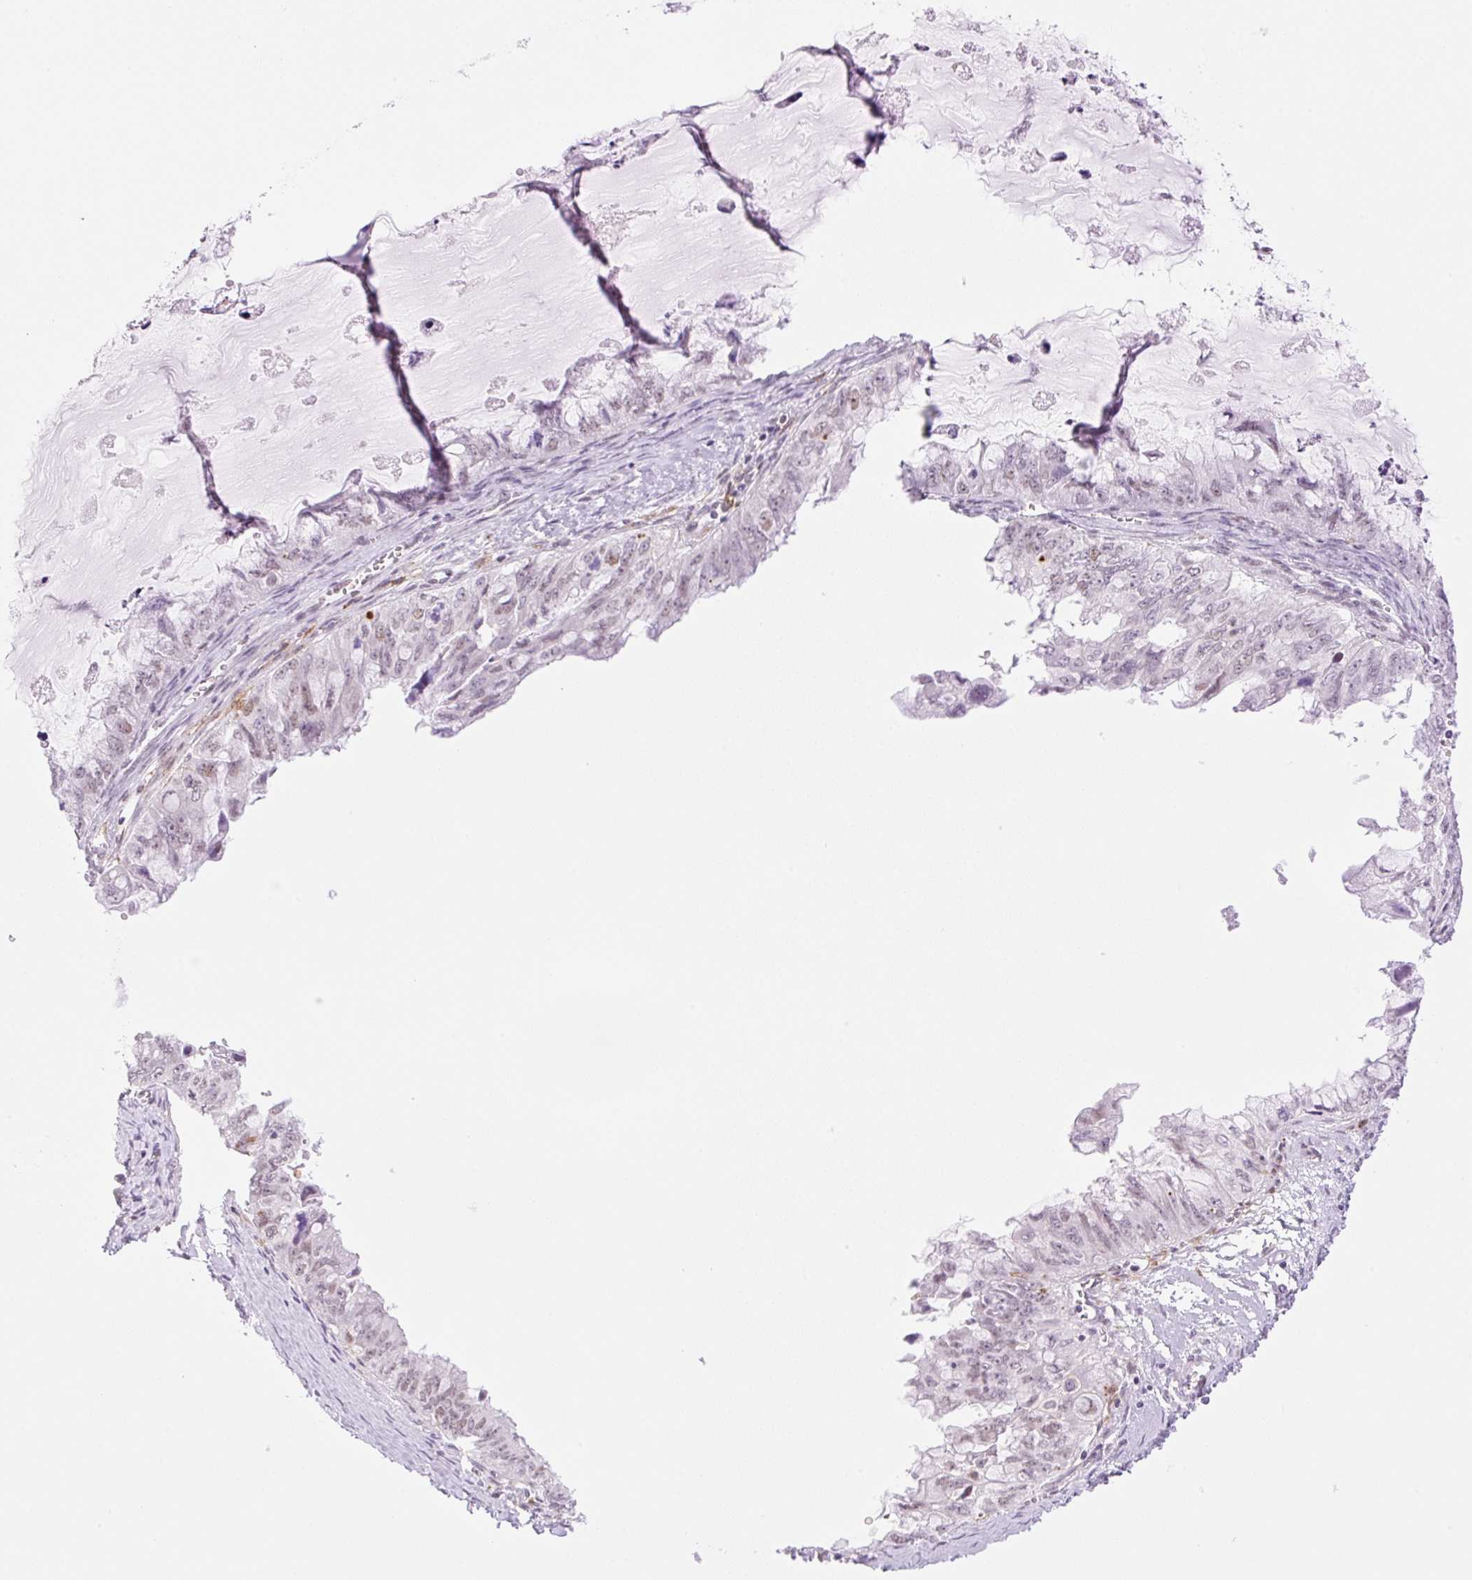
{"staining": {"intensity": "weak", "quantity": "25%-75%", "location": "nuclear"}, "tissue": "ovarian cancer", "cell_type": "Tumor cells", "image_type": "cancer", "snomed": [{"axis": "morphology", "description": "Cystadenocarcinoma, mucinous, NOS"}, {"axis": "topography", "description": "Ovary"}], "caption": "The immunohistochemical stain shows weak nuclear expression in tumor cells of ovarian cancer (mucinous cystadenocarcinoma) tissue. (DAB IHC with brightfield microscopy, high magnification).", "gene": "PALM3", "patient": {"sex": "female", "age": 72}}